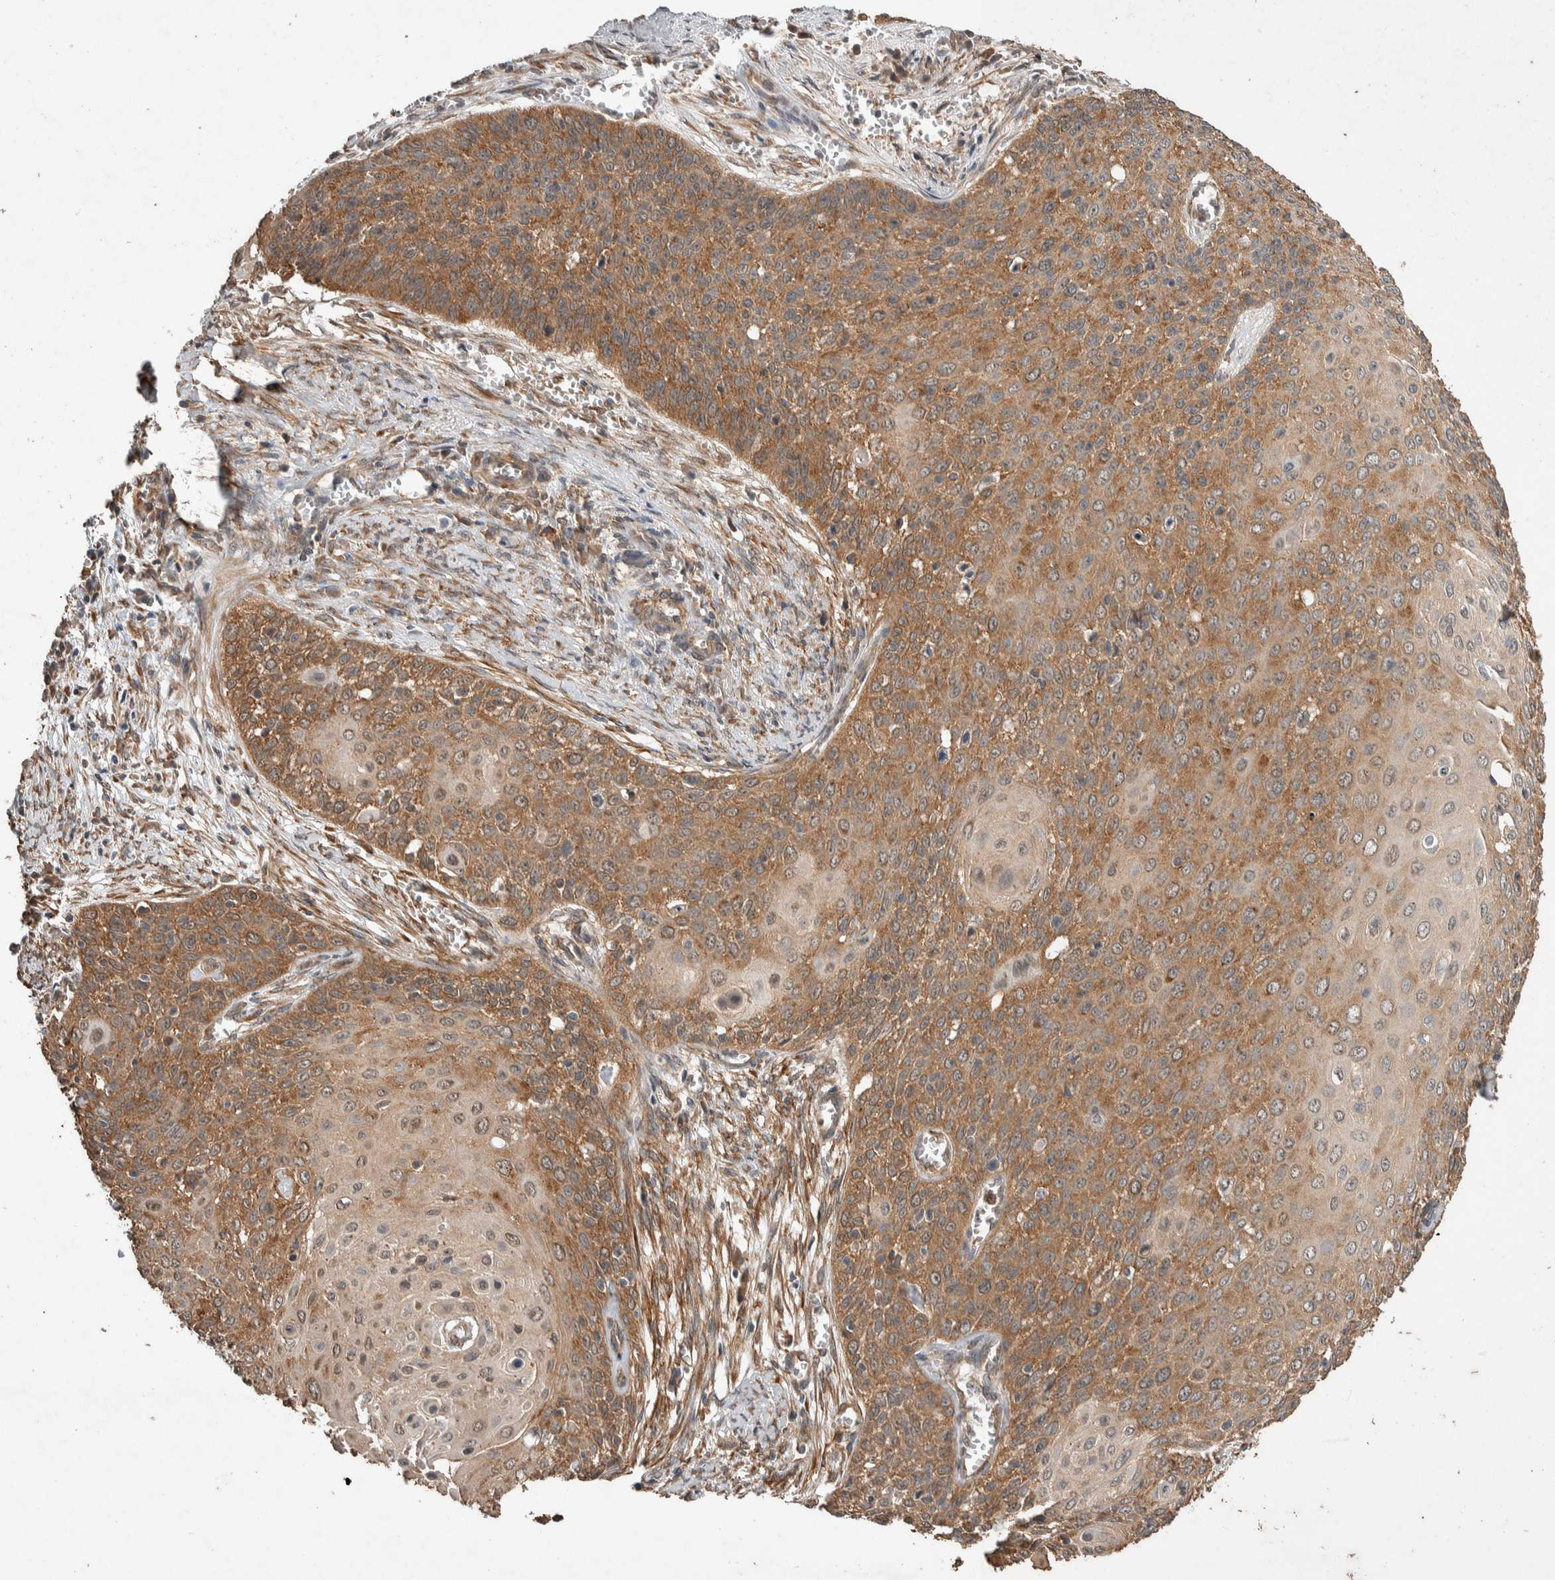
{"staining": {"intensity": "moderate", "quantity": ">75%", "location": "cytoplasmic/membranous"}, "tissue": "cervical cancer", "cell_type": "Tumor cells", "image_type": "cancer", "snomed": [{"axis": "morphology", "description": "Squamous cell carcinoma, NOS"}, {"axis": "topography", "description": "Cervix"}], "caption": "Approximately >75% of tumor cells in cervical cancer (squamous cell carcinoma) demonstrate moderate cytoplasmic/membranous protein expression as visualized by brown immunohistochemical staining.", "gene": "DVL2", "patient": {"sex": "female", "age": 39}}